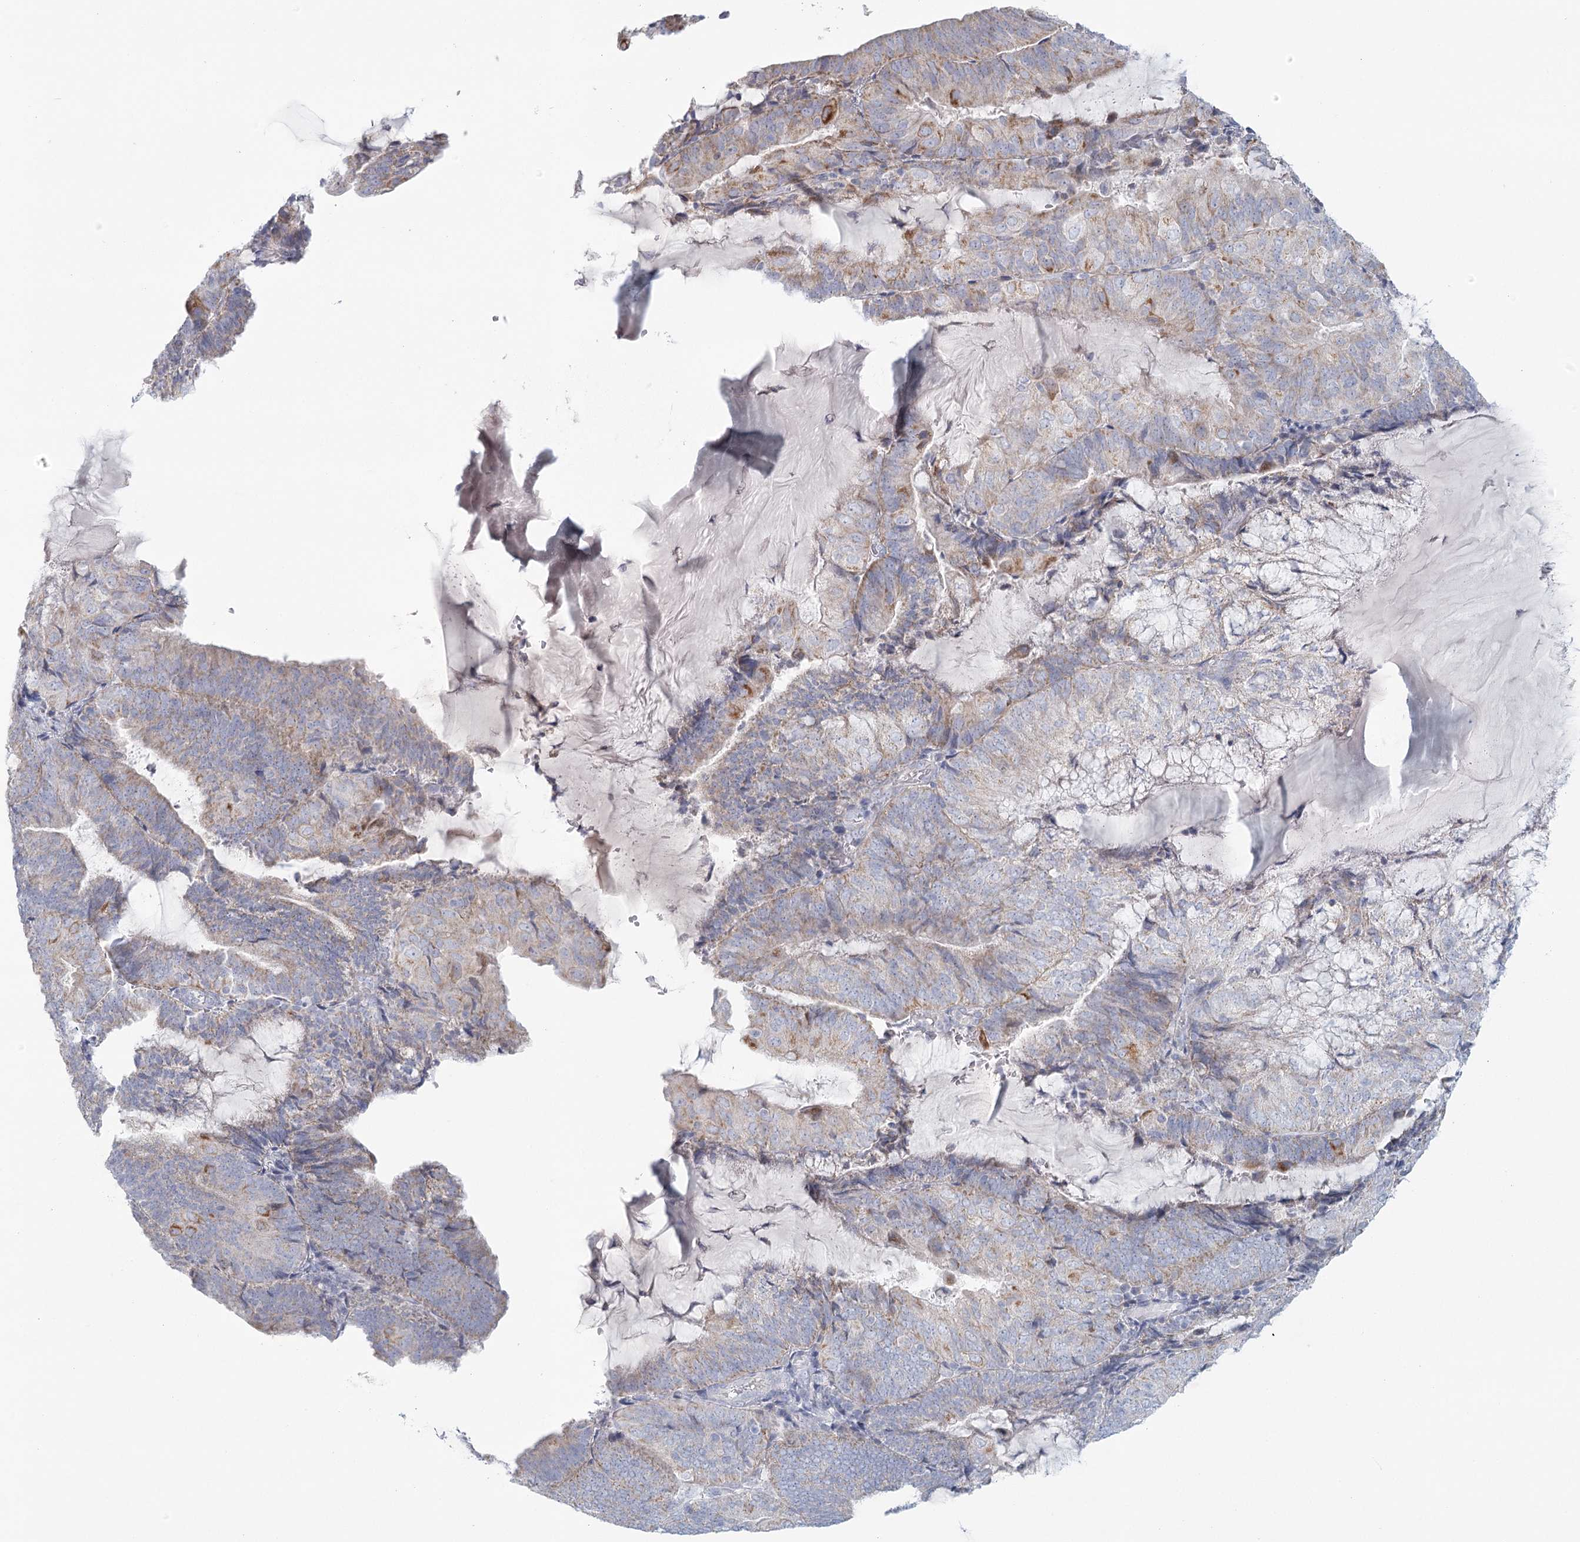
{"staining": {"intensity": "moderate", "quantity": "<25%", "location": "cytoplasmic/membranous"}, "tissue": "endometrial cancer", "cell_type": "Tumor cells", "image_type": "cancer", "snomed": [{"axis": "morphology", "description": "Adenocarcinoma, NOS"}, {"axis": "topography", "description": "Endometrium"}], "caption": "Endometrial cancer tissue reveals moderate cytoplasmic/membranous staining in approximately <25% of tumor cells", "gene": "BPHL", "patient": {"sex": "female", "age": 81}}